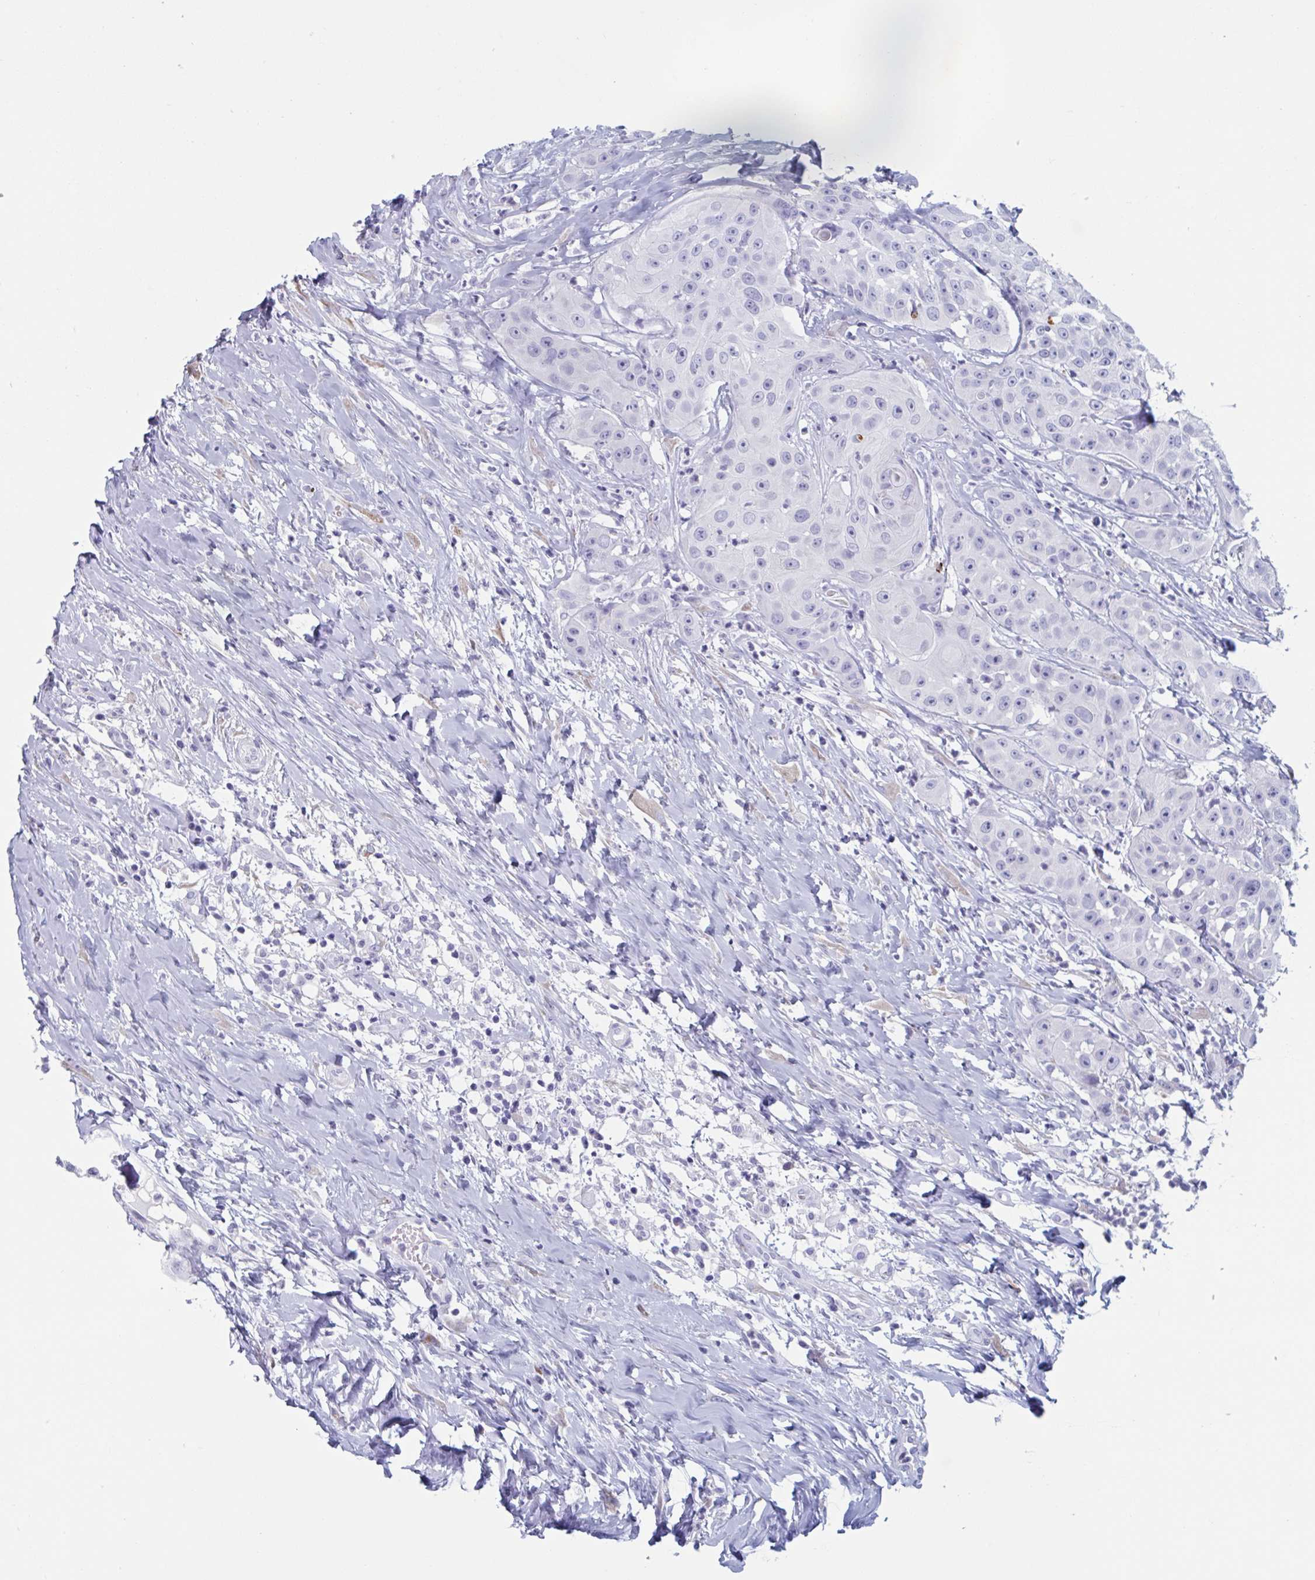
{"staining": {"intensity": "negative", "quantity": "none", "location": "none"}, "tissue": "head and neck cancer", "cell_type": "Tumor cells", "image_type": "cancer", "snomed": [{"axis": "morphology", "description": "Squamous cell carcinoma, NOS"}, {"axis": "topography", "description": "Head-Neck"}], "caption": "Immunohistochemical staining of head and neck squamous cell carcinoma shows no significant positivity in tumor cells.", "gene": "HSD11B2", "patient": {"sex": "male", "age": 83}}